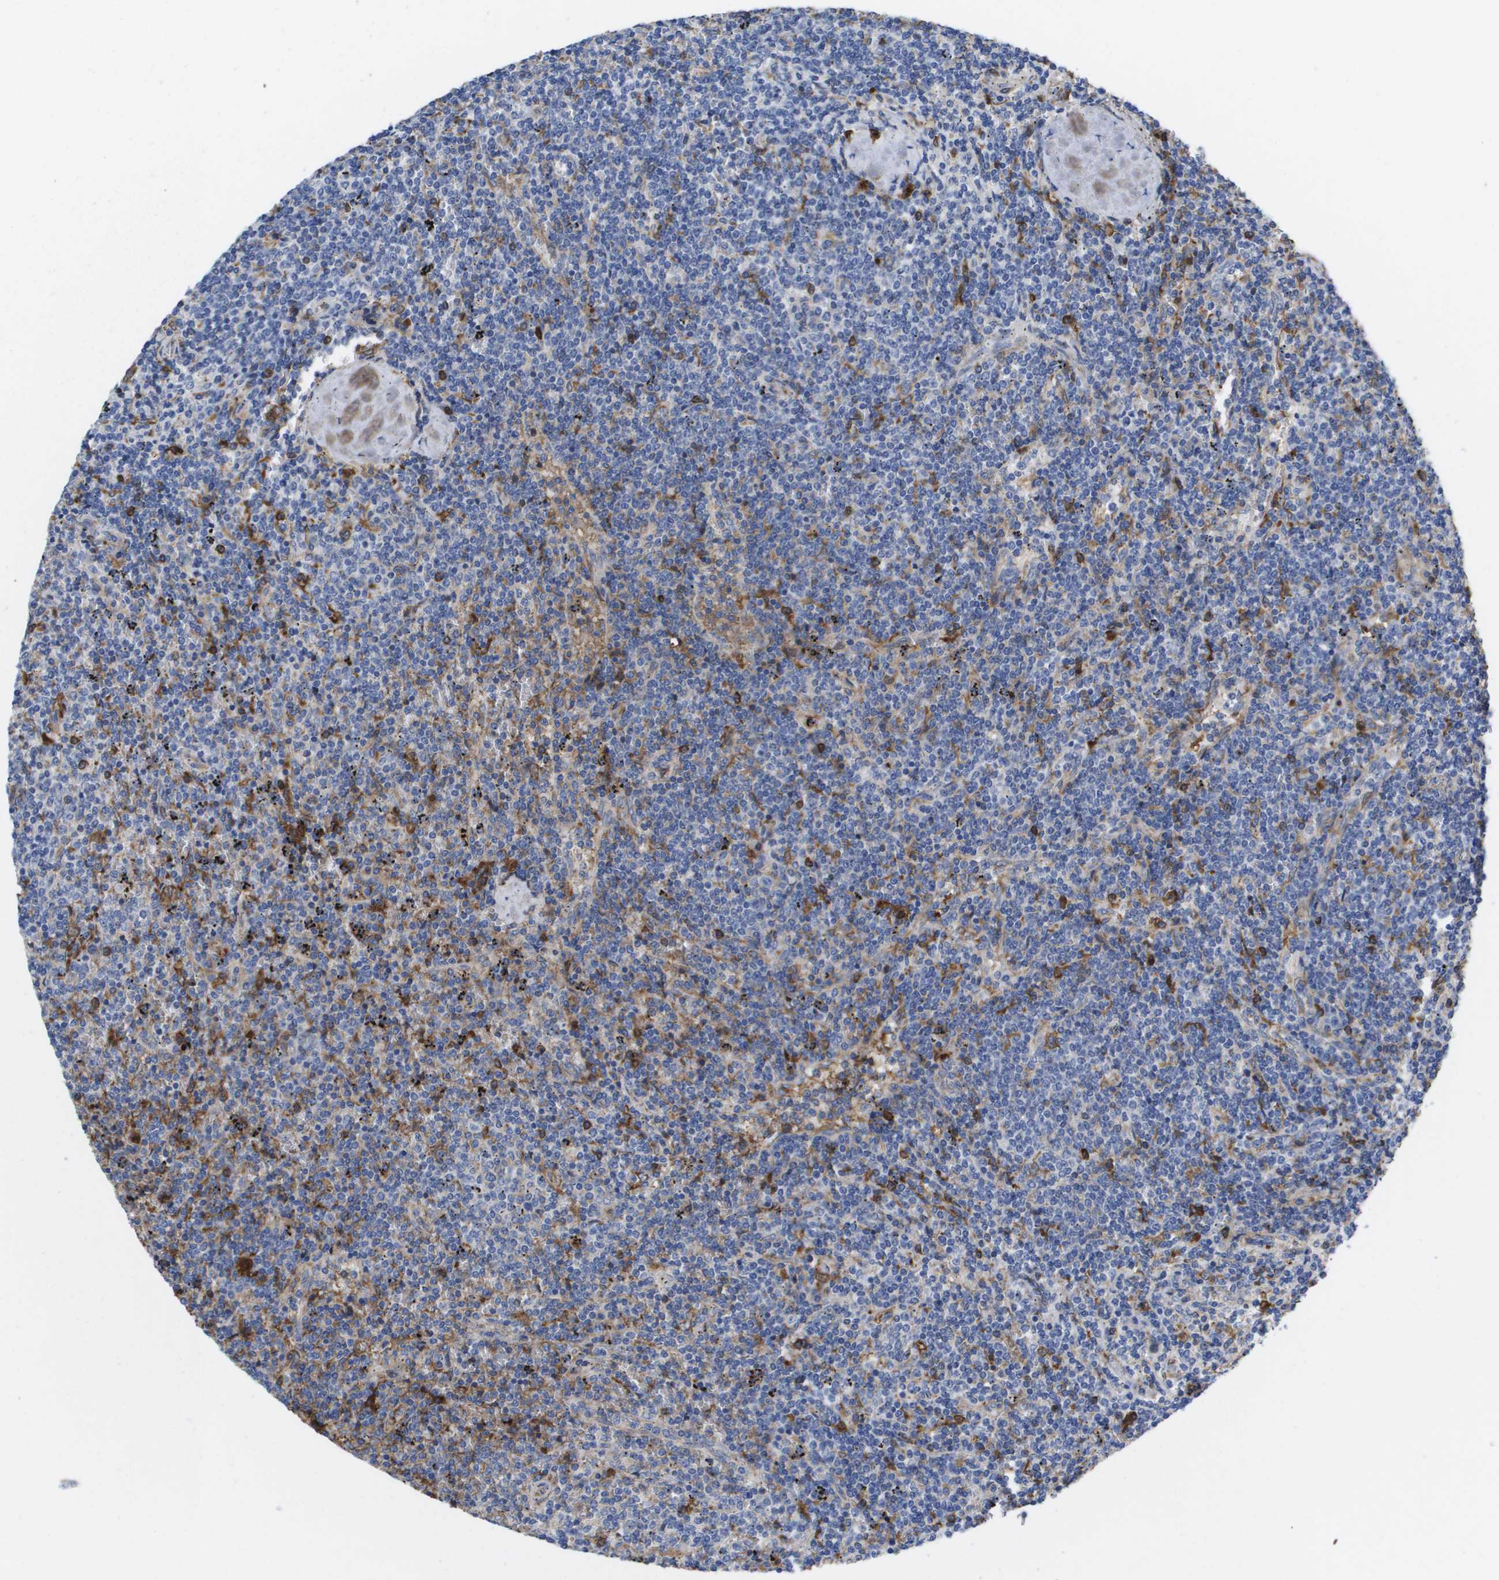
{"staining": {"intensity": "moderate", "quantity": "<25%", "location": "cytoplasmic/membranous"}, "tissue": "lymphoma", "cell_type": "Tumor cells", "image_type": "cancer", "snomed": [{"axis": "morphology", "description": "Malignant lymphoma, non-Hodgkin's type, Low grade"}, {"axis": "topography", "description": "Spleen"}], "caption": "Malignant lymphoma, non-Hodgkin's type (low-grade) stained for a protein demonstrates moderate cytoplasmic/membranous positivity in tumor cells.", "gene": "SERPINC1", "patient": {"sex": "female", "age": 50}}